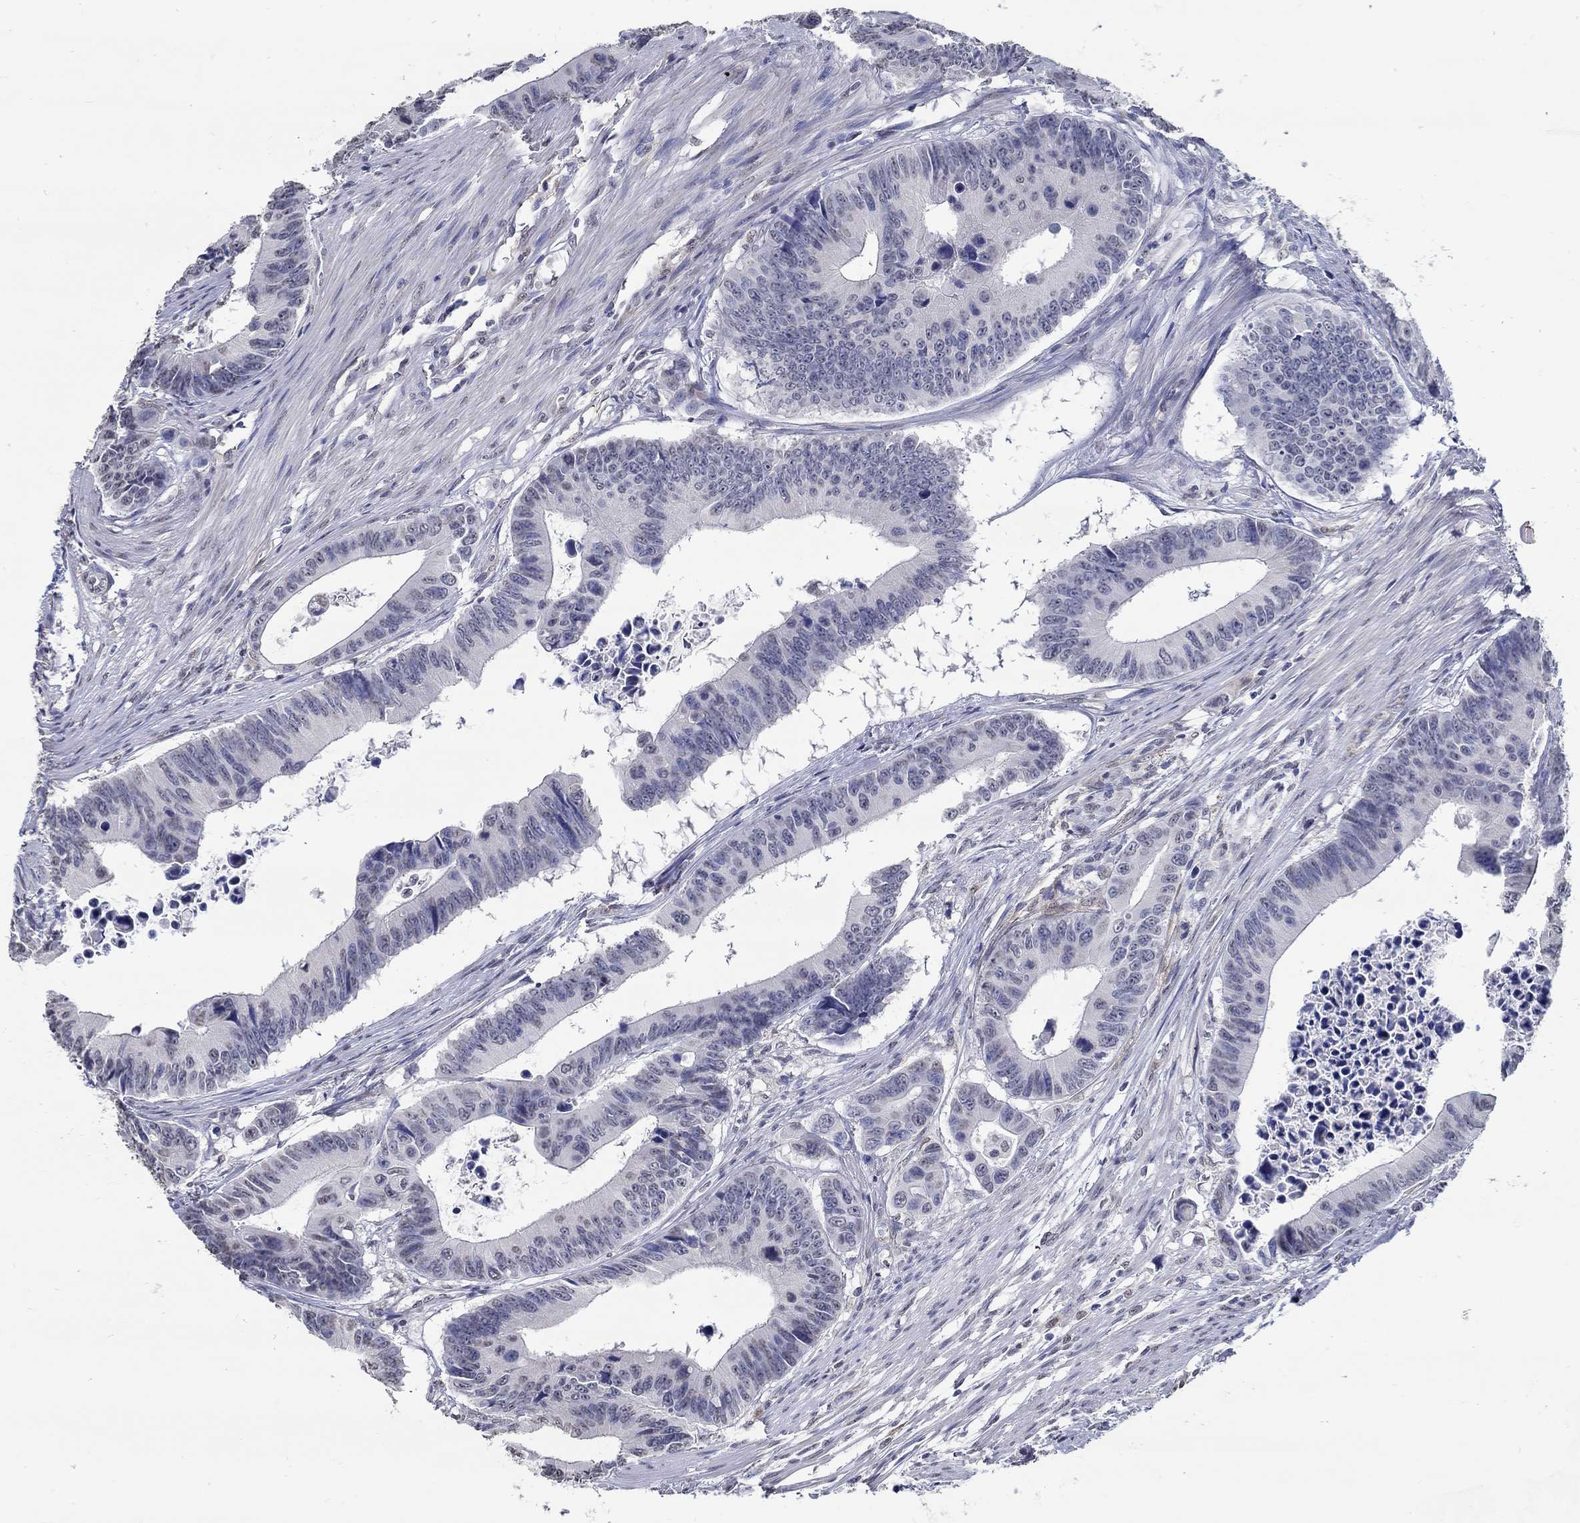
{"staining": {"intensity": "negative", "quantity": "none", "location": "none"}, "tissue": "colorectal cancer", "cell_type": "Tumor cells", "image_type": "cancer", "snomed": [{"axis": "morphology", "description": "Adenocarcinoma, NOS"}, {"axis": "topography", "description": "Colon"}], "caption": "Immunohistochemistry (IHC) of colorectal adenocarcinoma shows no staining in tumor cells.", "gene": "PDE1B", "patient": {"sex": "female", "age": 87}}